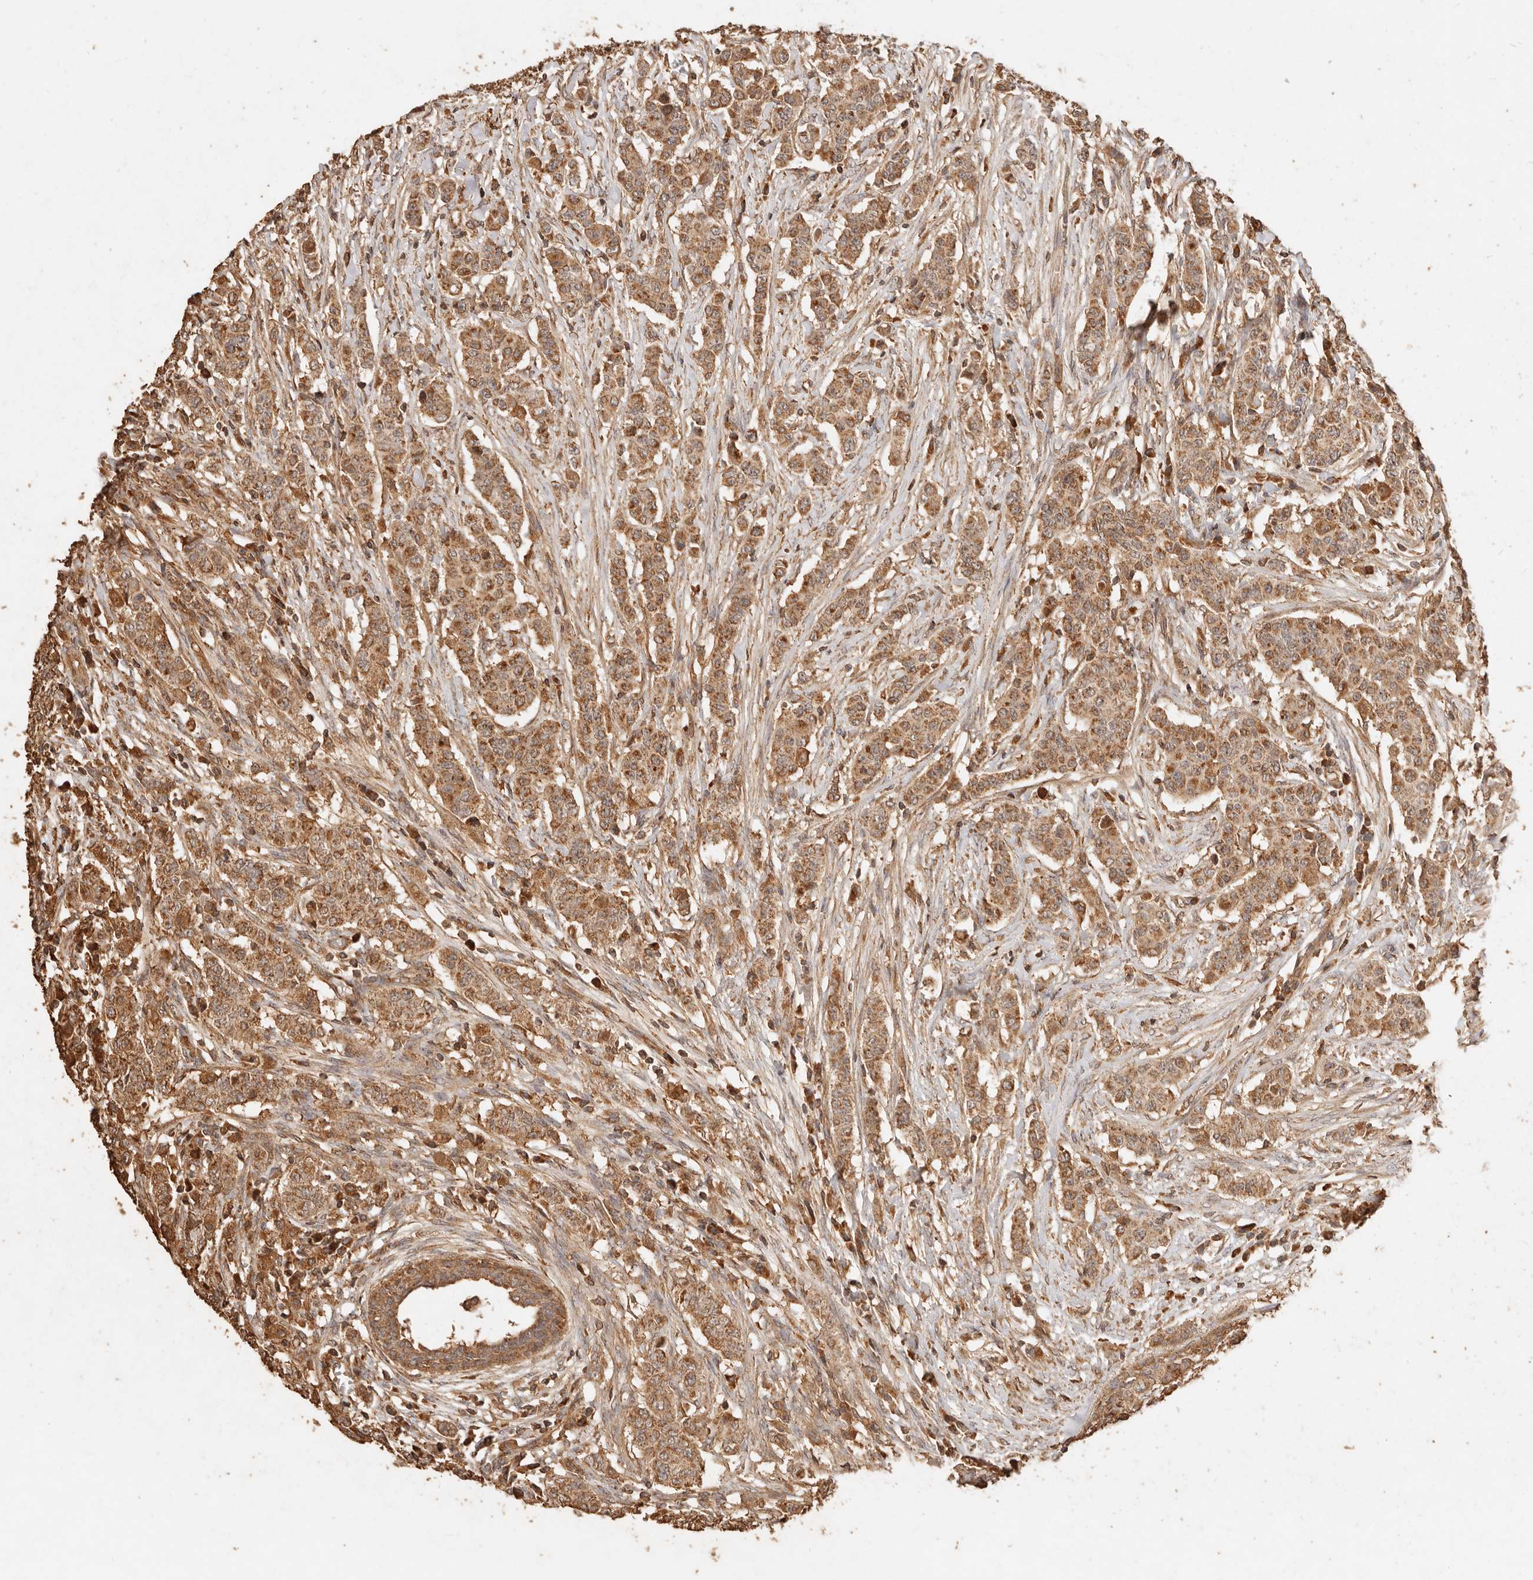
{"staining": {"intensity": "moderate", "quantity": ">75%", "location": "cytoplasmic/membranous"}, "tissue": "breast cancer", "cell_type": "Tumor cells", "image_type": "cancer", "snomed": [{"axis": "morphology", "description": "Duct carcinoma"}, {"axis": "topography", "description": "Breast"}], "caption": "Protein staining of breast cancer (invasive ductal carcinoma) tissue displays moderate cytoplasmic/membranous positivity in about >75% of tumor cells.", "gene": "FAM180B", "patient": {"sex": "female", "age": 40}}